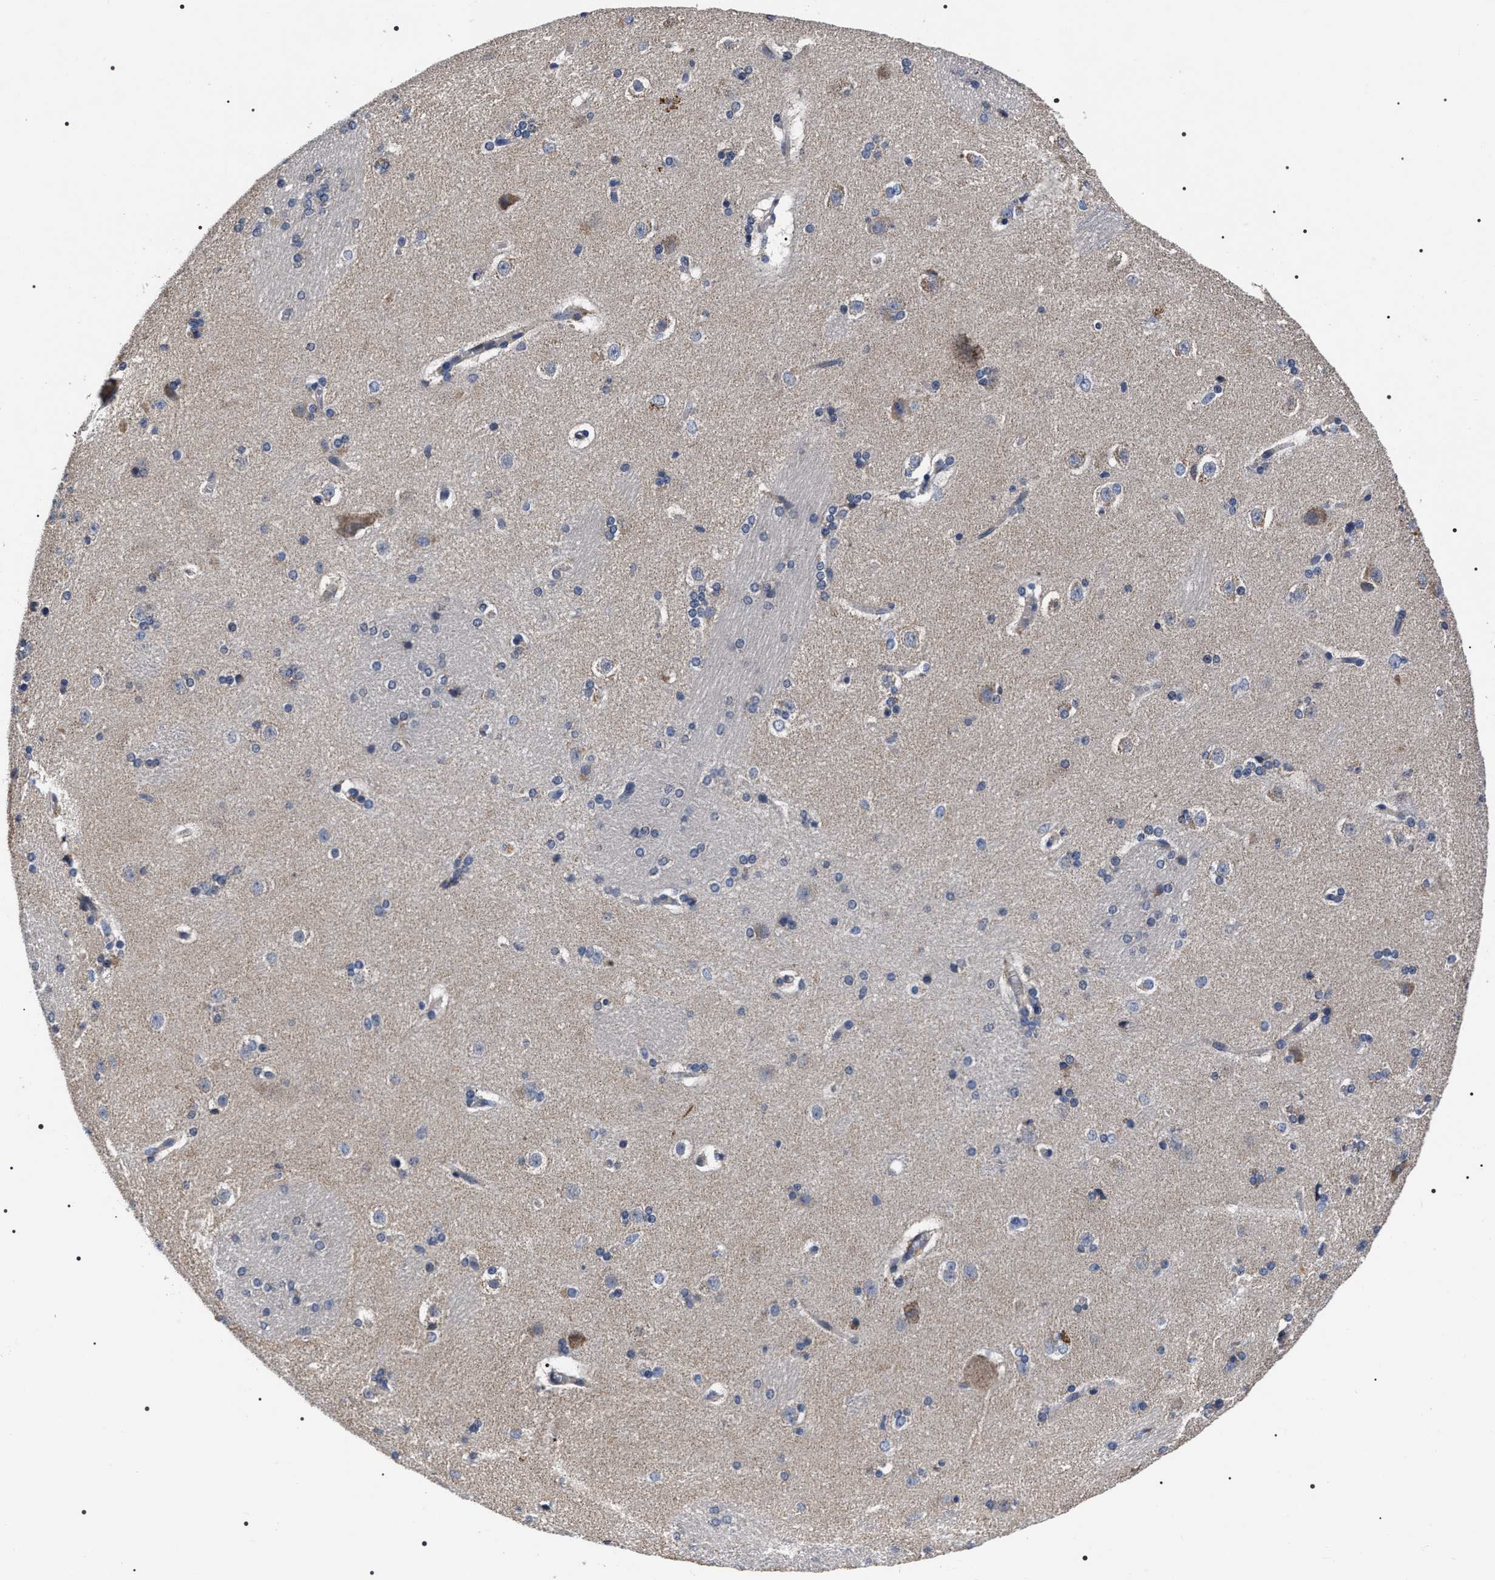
{"staining": {"intensity": "negative", "quantity": "none", "location": "none"}, "tissue": "caudate", "cell_type": "Glial cells", "image_type": "normal", "snomed": [{"axis": "morphology", "description": "Normal tissue, NOS"}, {"axis": "topography", "description": "Lateral ventricle wall"}], "caption": "DAB (3,3'-diaminobenzidine) immunohistochemical staining of normal human caudate exhibits no significant positivity in glial cells. The staining was performed using DAB (3,3'-diaminobenzidine) to visualize the protein expression in brown, while the nuclei were stained in blue with hematoxylin (Magnification: 20x).", "gene": "MIS18A", "patient": {"sex": "female", "age": 19}}